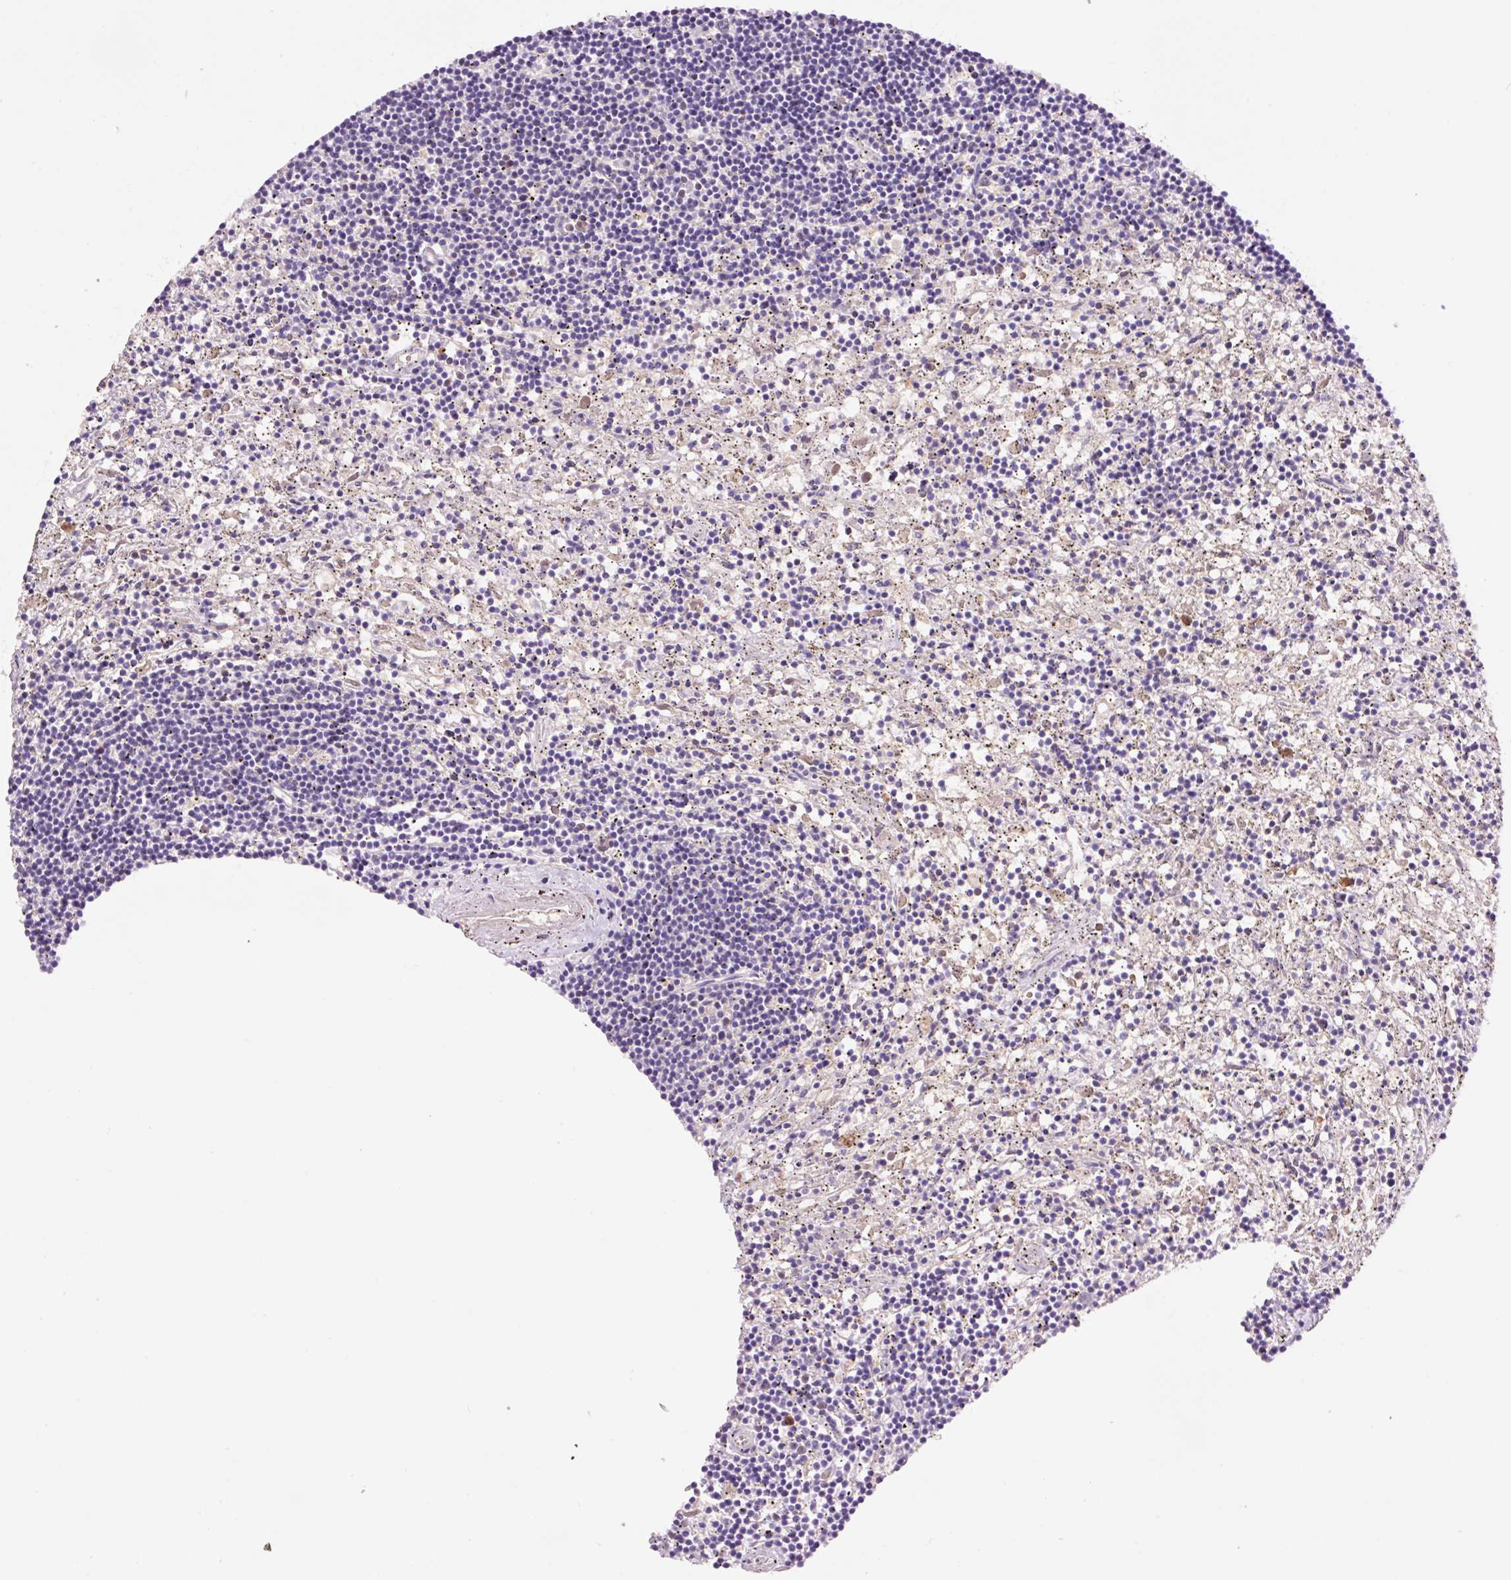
{"staining": {"intensity": "negative", "quantity": "none", "location": "none"}, "tissue": "lymphoma", "cell_type": "Tumor cells", "image_type": "cancer", "snomed": [{"axis": "morphology", "description": "Malignant lymphoma, non-Hodgkin's type, Low grade"}, {"axis": "topography", "description": "Spleen"}], "caption": "A photomicrograph of malignant lymphoma, non-Hodgkin's type (low-grade) stained for a protein reveals no brown staining in tumor cells.", "gene": "DPPA4", "patient": {"sex": "male", "age": 76}}